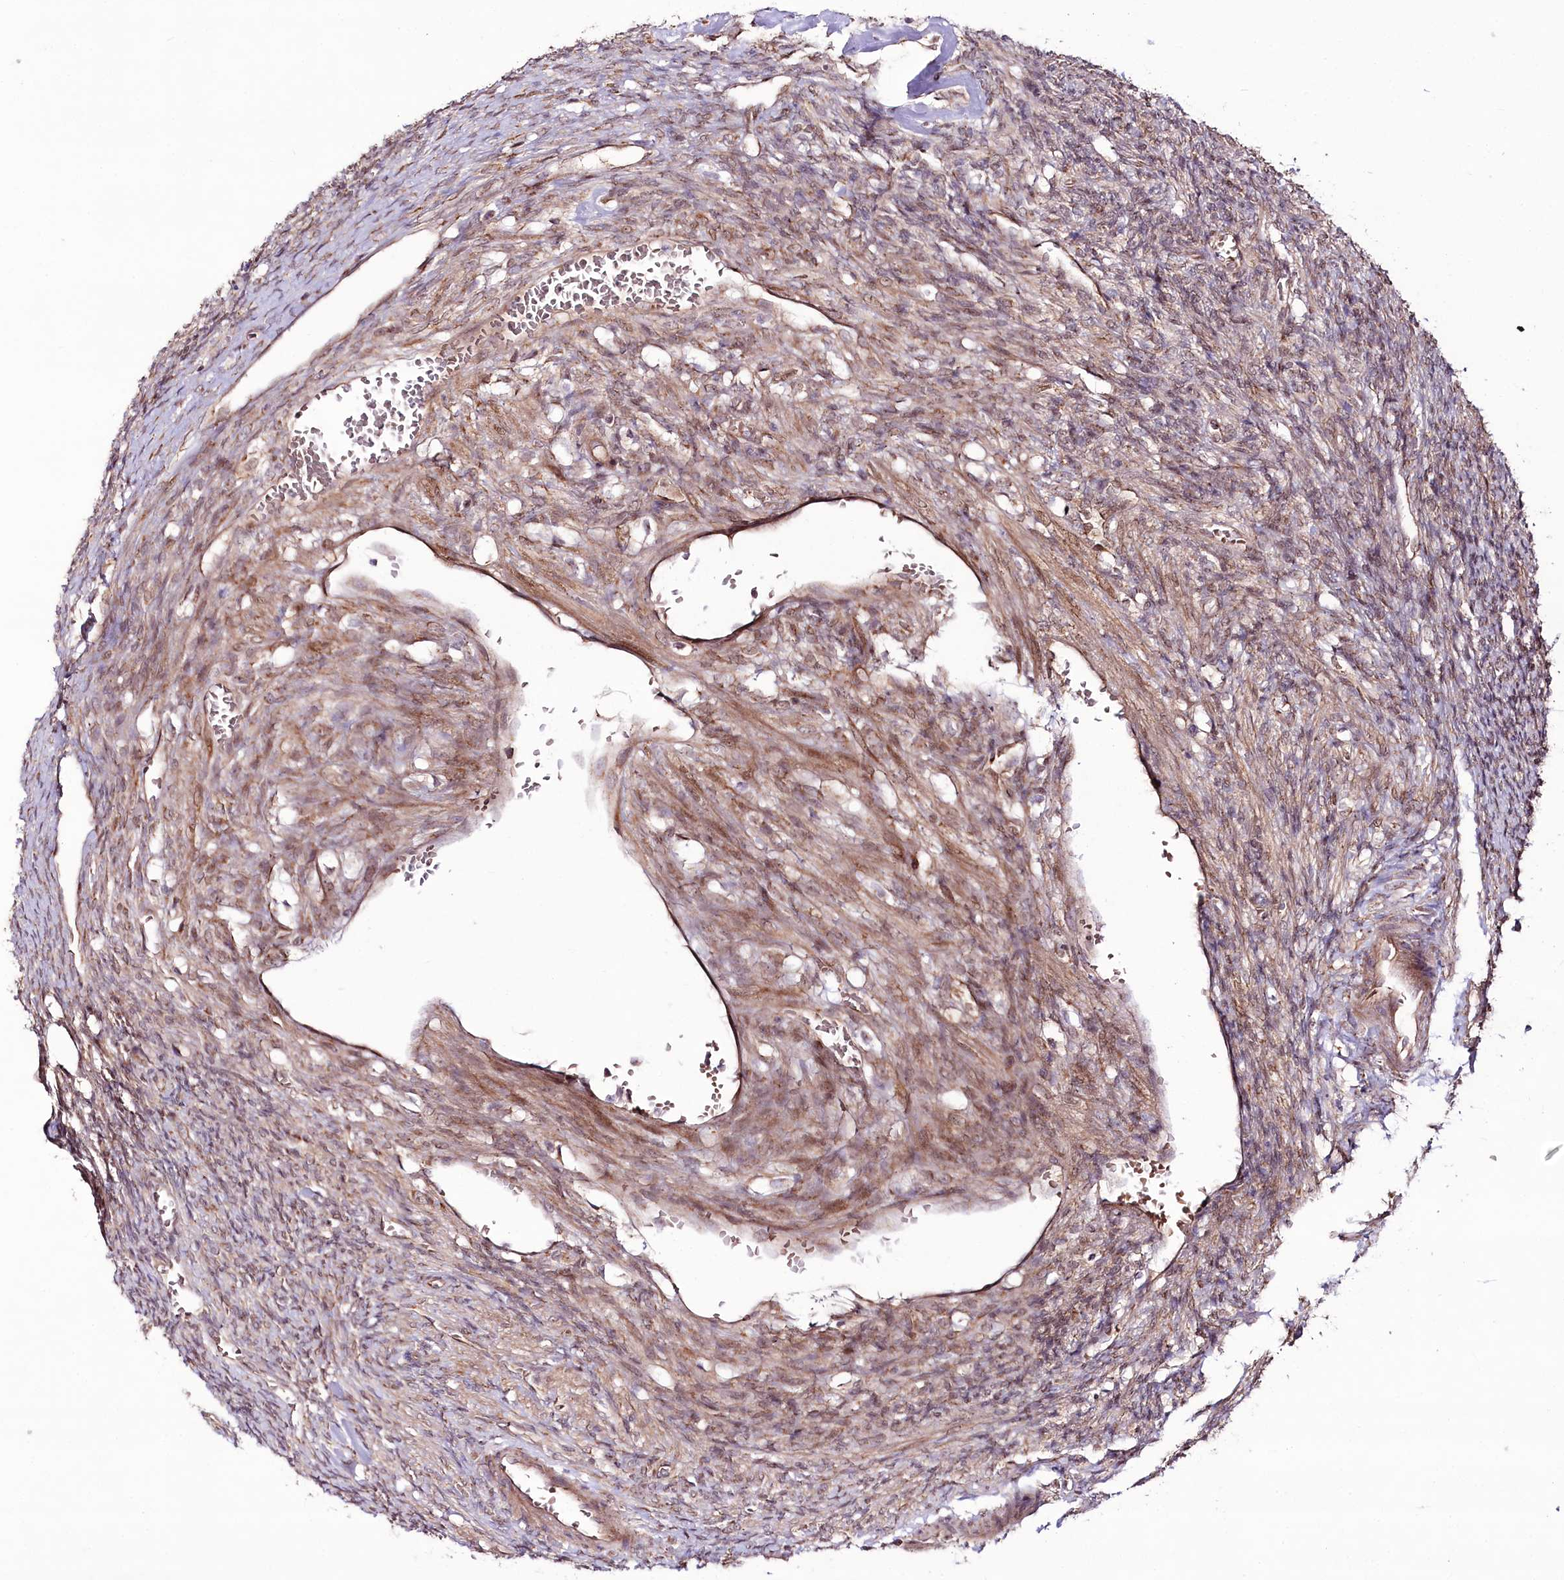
{"staining": {"intensity": "moderate", "quantity": "25%-75%", "location": "cytoplasmic/membranous"}, "tissue": "ovary", "cell_type": "Ovarian stroma cells", "image_type": "normal", "snomed": [{"axis": "morphology", "description": "Normal tissue, NOS"}, {"axis": "topography", "description": "Ovary"}], "caption": "Ovary stained with immunohistochemistry demonstrates moderate cytoplasmic/membranous positivity in approximately 25%-75% of ovarian stroma cells.", "gene": "REXO2", "patient": {"sex": "female", "age": 27}}